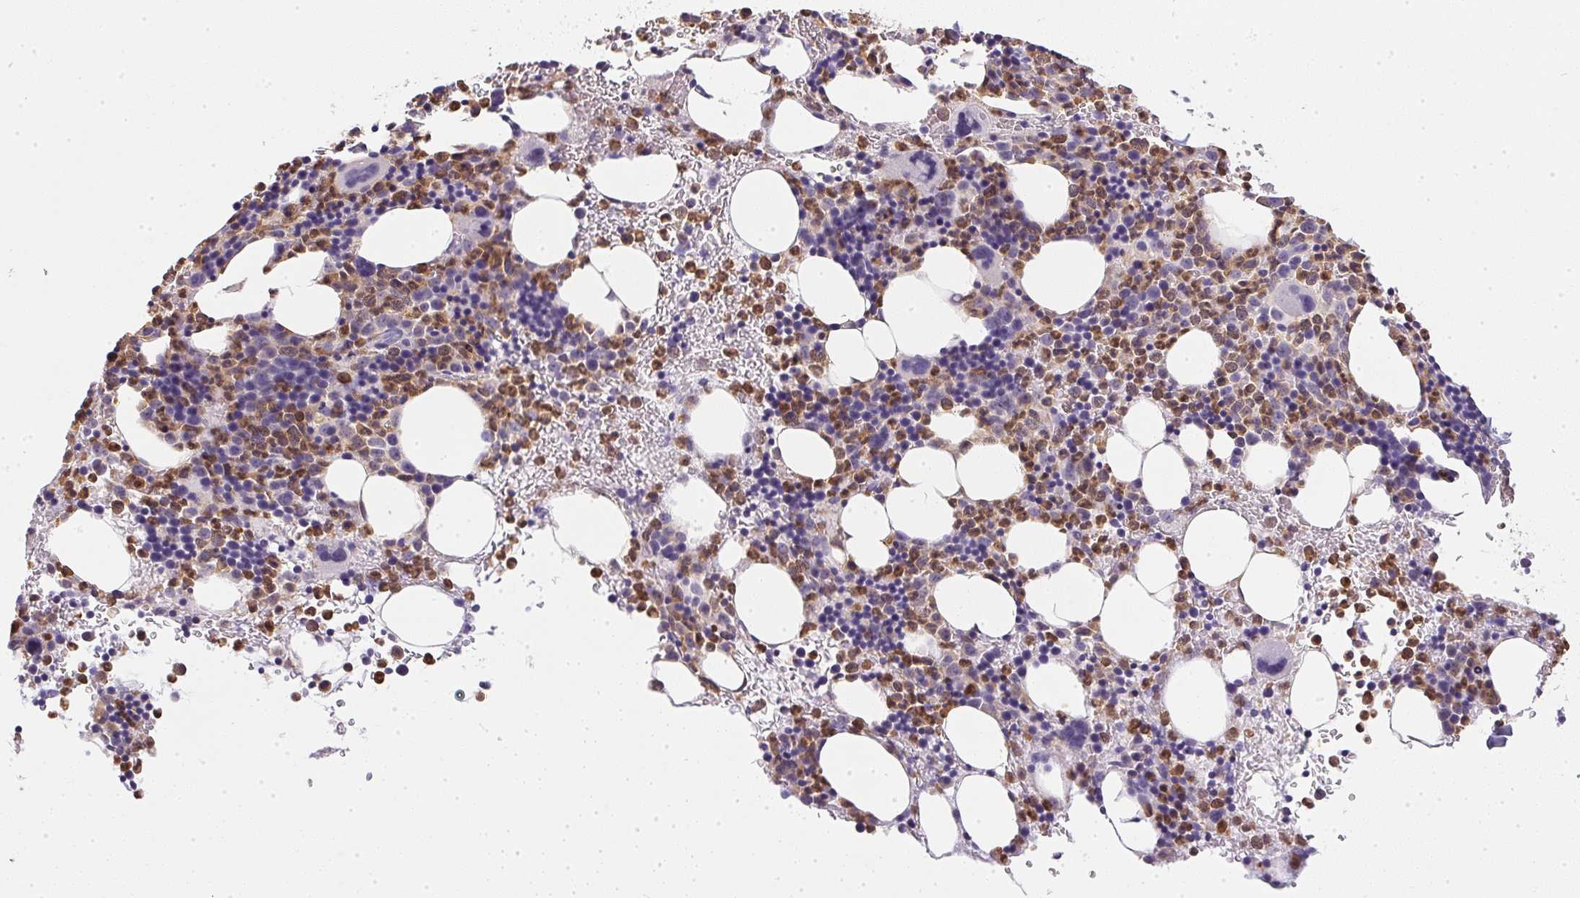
{"staining": {"intensity": "moderate", "quantity": "25%-75%", "location": "cytoplasmic/membranous,nuclear"}, "tissue": "bone marrow", "cell_type": "Hematopoietic cells", "image_type": "normal", "snomed": [{"axis": "morphology", "description": "Normal tissue, NOS"}, {"axis": "topography", "description": "Bone marrow"}], "caption": "Hematopoietic cells show medium levels of moderate cytoplasmic/membranous,nuclear staining in approximately 25%-75% of cells in benign bone marrow.", "gene": "DNAJC5G", "patient": {"sex": "male", "age": 63}}